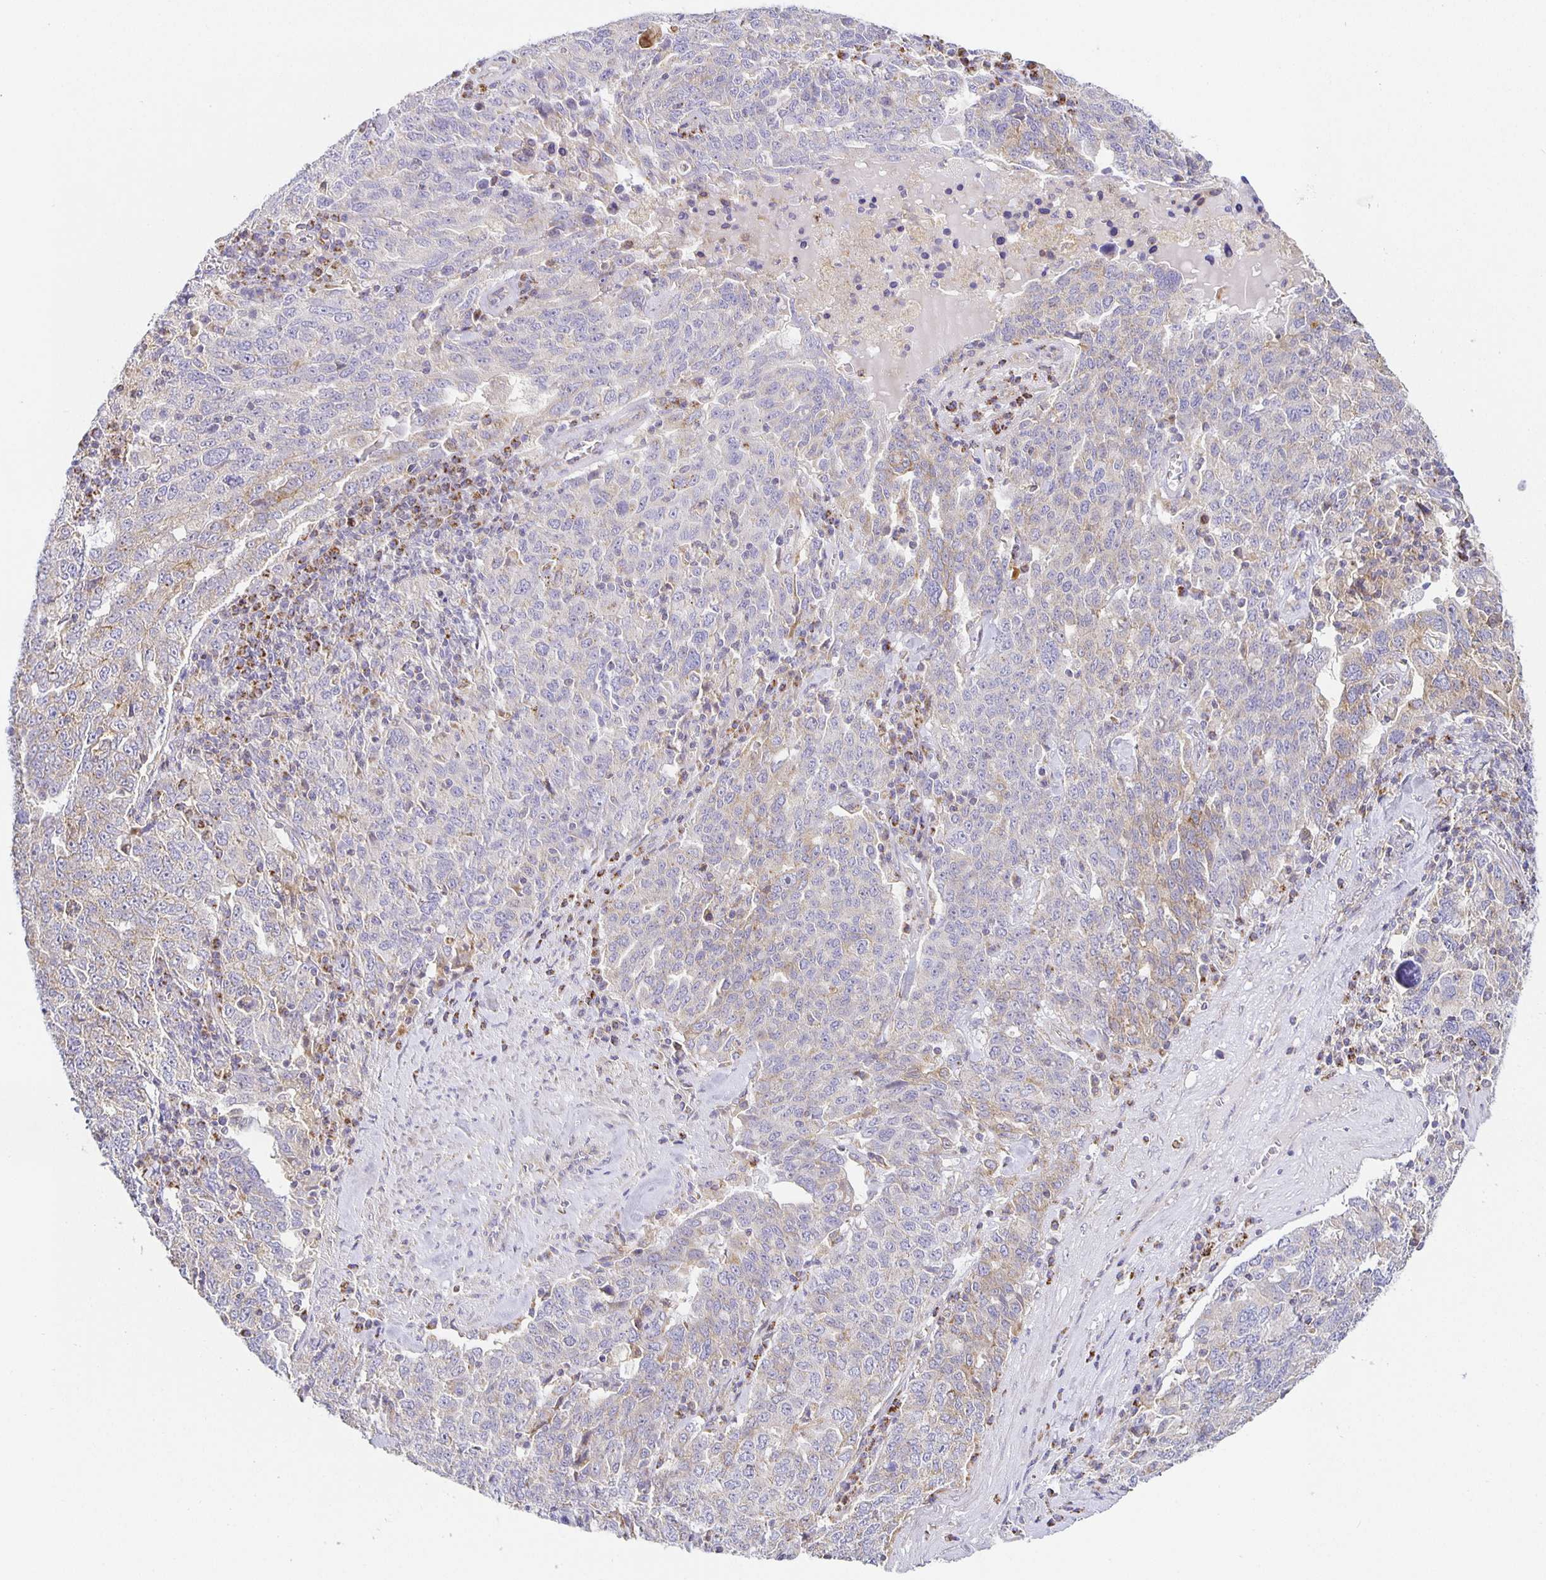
{"staining": {"intensity": "weak", "quantity": "<25%", "location": "cytoplasmic/membranous"}, "tissue": "ovarian cancer", "cell_type": "Tumor cells", "image_type": "cancer", "snomed": [{"axis": "morphology", "description": "Carcinoma, endometroid"}, {"axis": "topography", "description": "Ovary"}], "caption": "The histopathology image shows no significant positivity in tumor cells of endometroid carcinoma (ovarian).", "gene": "FLRT3", "patient": {"sex": "female", "age": 62}}